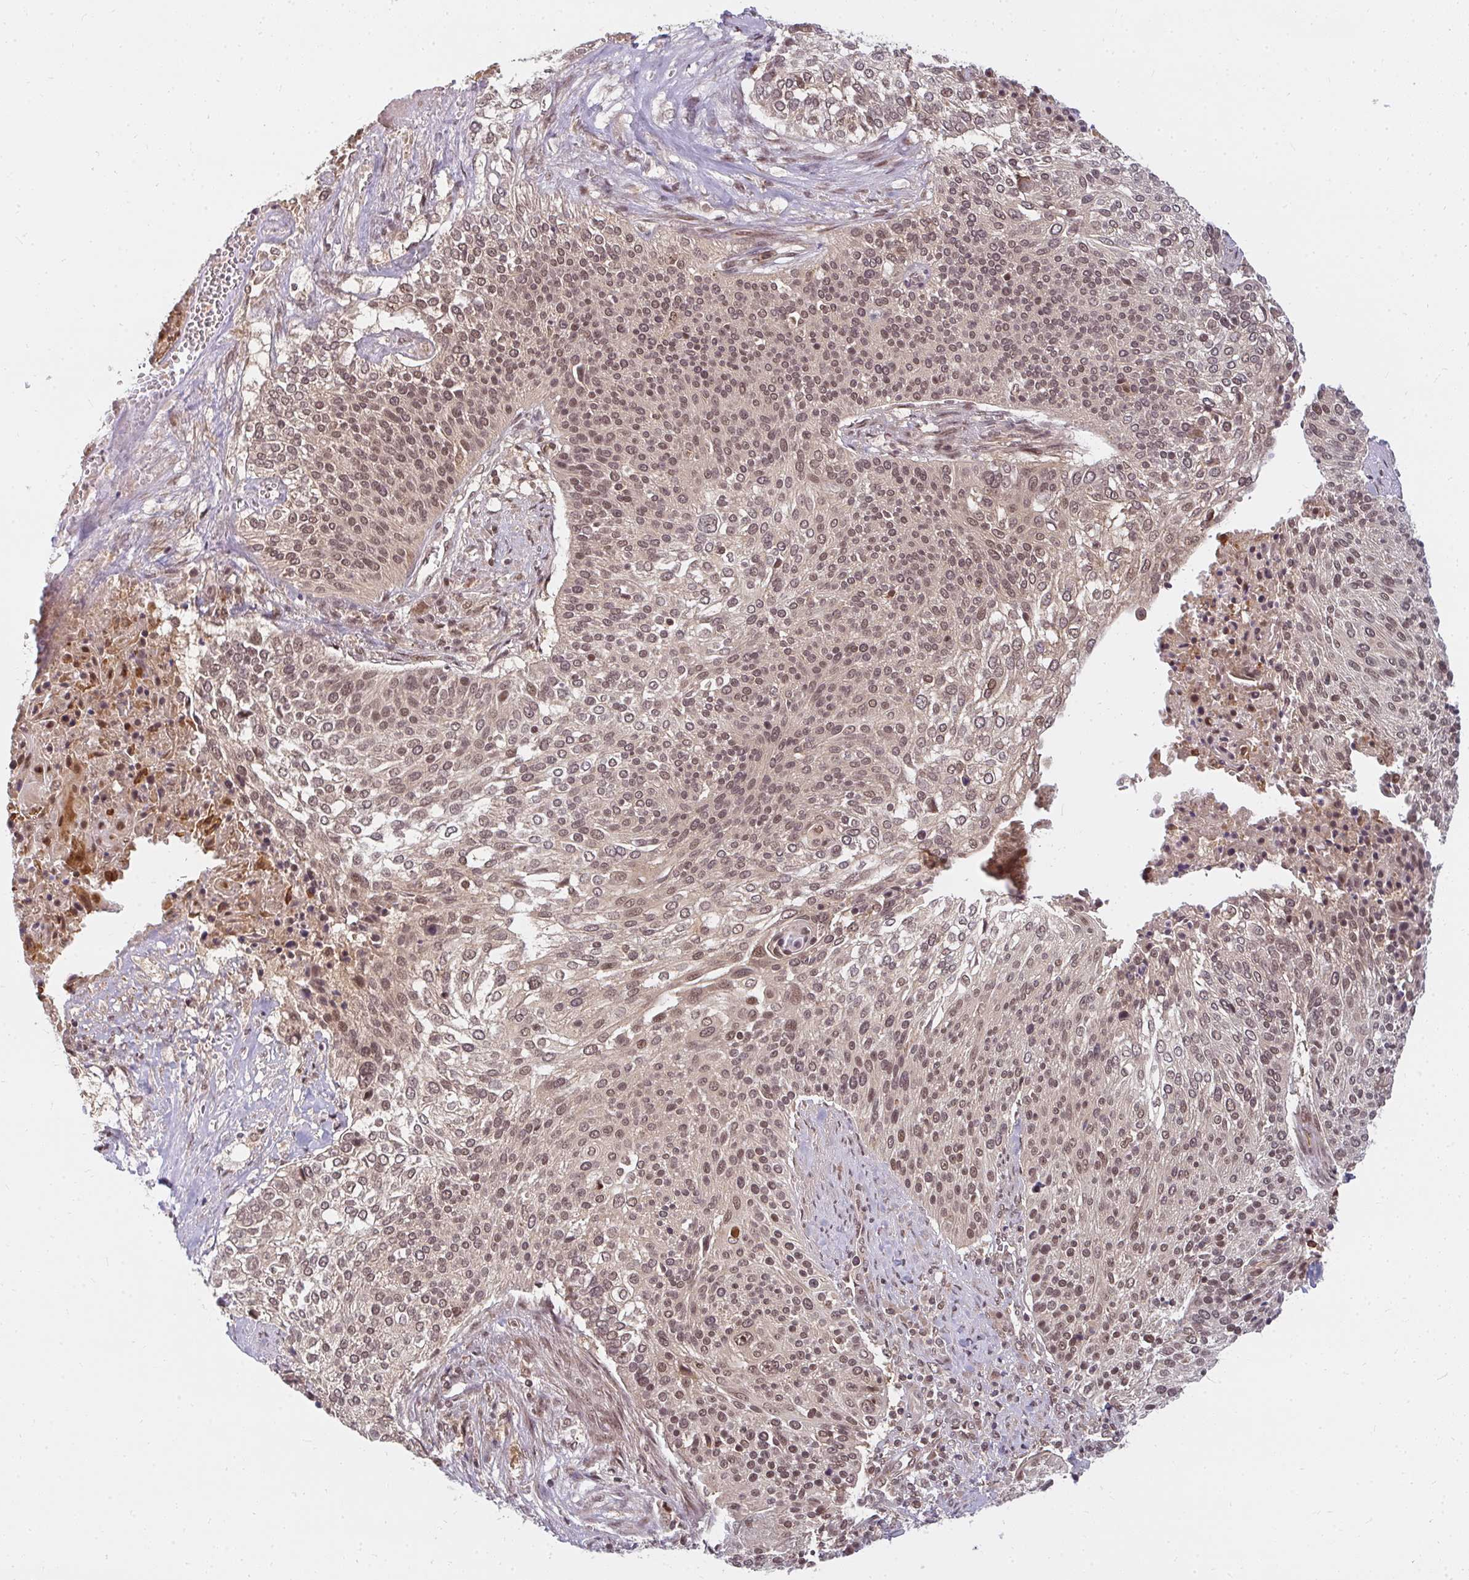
{"staining": {"intensity": "weak", "quantity": ">75%", "location": "nuclear"}, "tissue": "cervical cancer", "cell_type": "Tumor cells", "image_type": "cancer", "snomed": [{"axis": "morphology", "description": "Squamous cell carcinoma, NOS"}, {"axis": "topography", "description": "Cervix"}], "caption": "This histopathology image exhibits immunohistochemistry (IHC) staining of human cervical squamous cell carcinoma, with low weak nuclear positivity in about >75% of tumor cells.", "gene": "GTF3C6", "patient": {"sex": "female", "age": 31}}